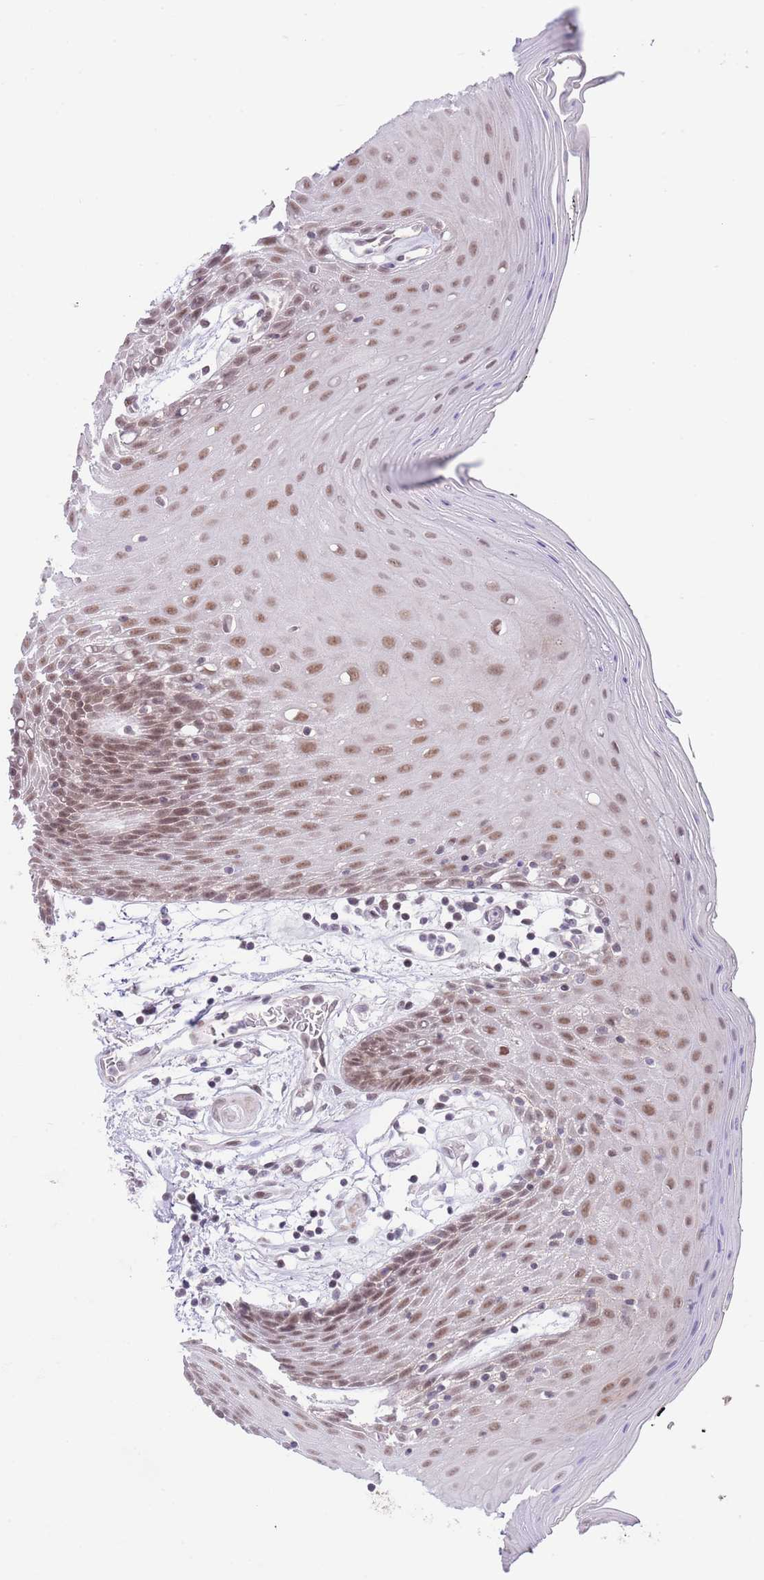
{"staining": {"intensity": "moderate", "quantity": ">75%", "location": "nuclear"}, "tissue": "oral mucosa", "cell_type": "Squamous epithelial cells", "image_type": "normal", "snomed": [{"axis": "morphology", "description": "Normal tissue, NOS"}, {"axis": "topography", "description": "Oral tissue"}, {"axis": "topography", "description": "Tounge, NOS"}], "caption": "An immunohistochemistry (IHC) histopathology image of normal tissue is shown. Protein staining in brown shows moderate nuclear positivity in oral mucosa within squamous epithelial cells.", "gene": "RFX1", "patient": {"sex": "female", "age": 59}}